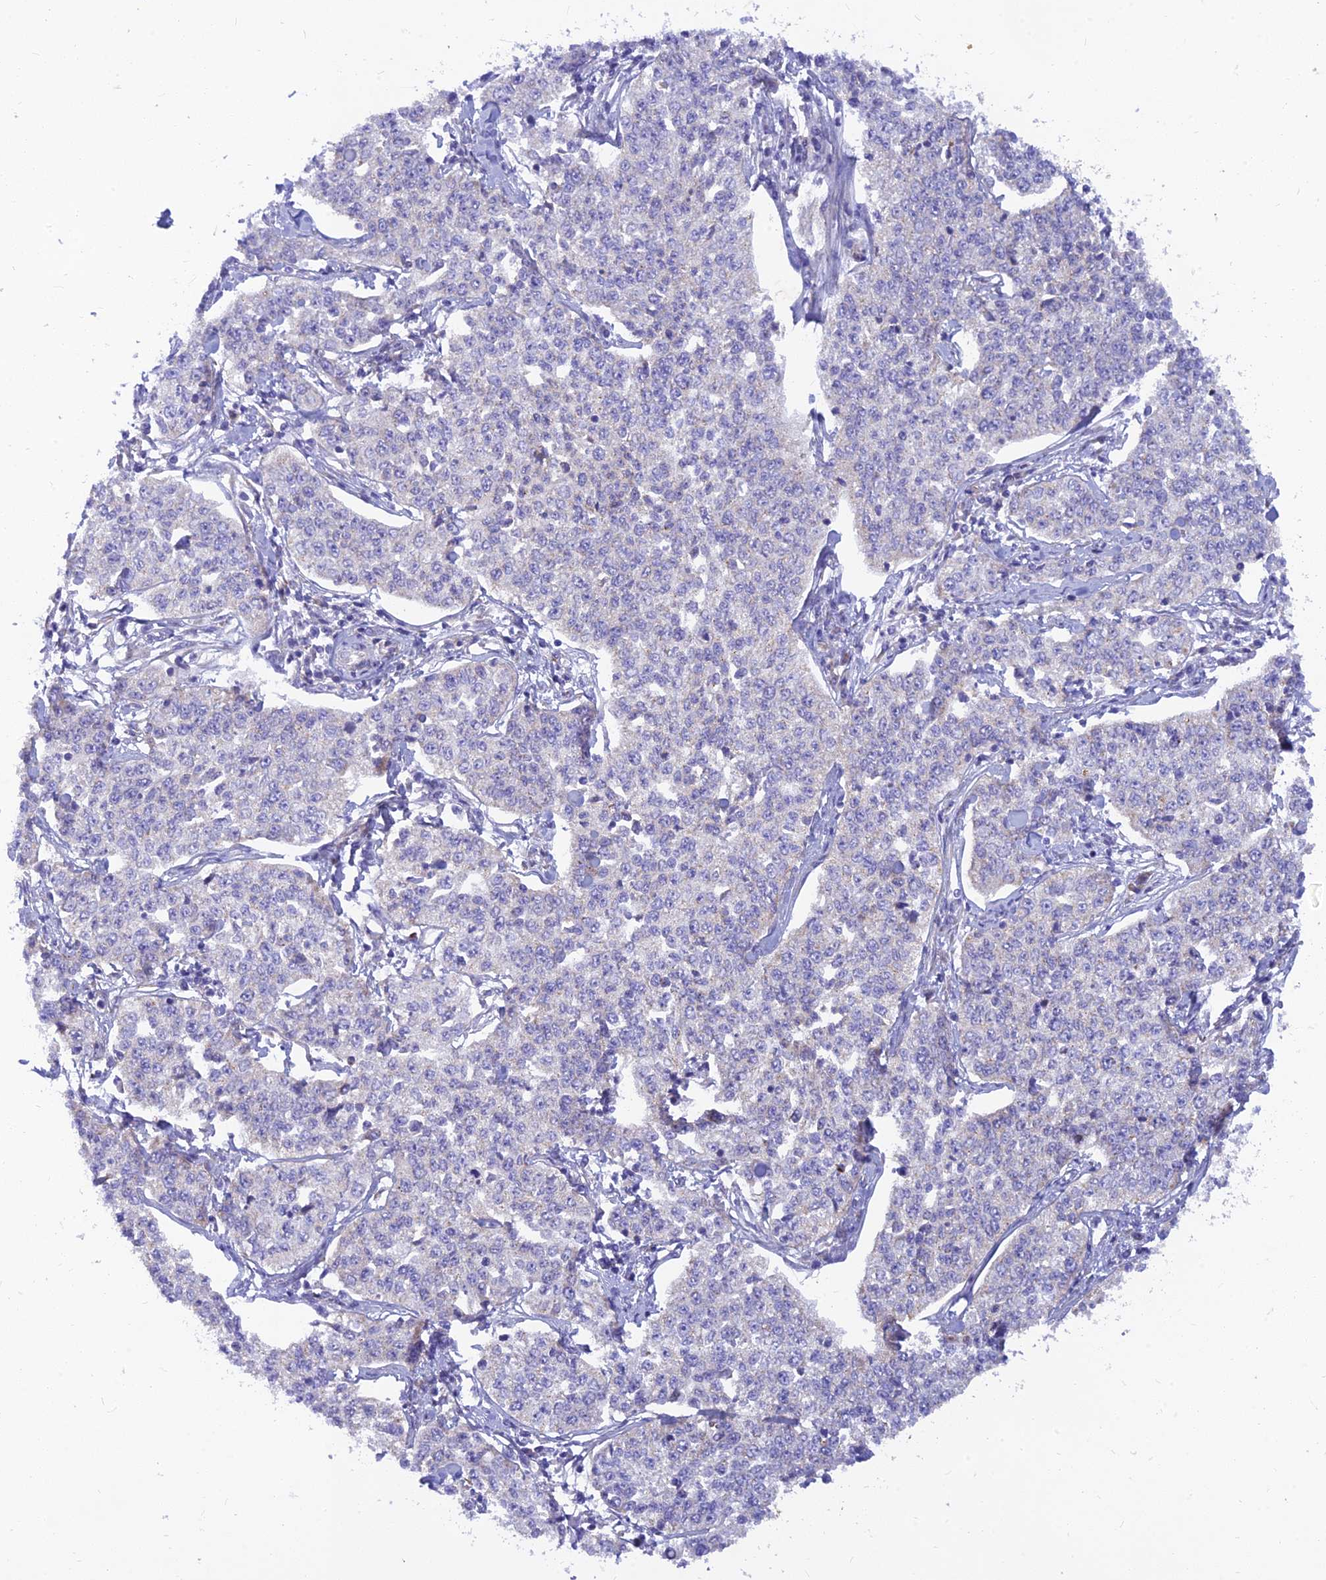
{"staining": {"intensity": "moderate", "quantity": "<25%", "location": "cytoplasmic/membranous"}, "tissue": "cervical cancer", "cell_type": "Tumor cells", "image_type": "cancer", "snomed": [{"axis": "morphology", "description": "Squamous cell carcinoma, NOS"}, {"axis": "topography", "description": "Cervix"}], "caption": "IHC photomicrograph of neoplastic tissue: human squamous cell carcinoma (cervical) stained using immunohistochemistry (IHC) displays low levels of moderate protein expression localized specifically in the cytoplasmic/membranous of tumor cells, appearing as a cytoplasmic/membranous brown color.", "gene": "TMEM30B", "patient": {"sex": "female", "age": 35}}